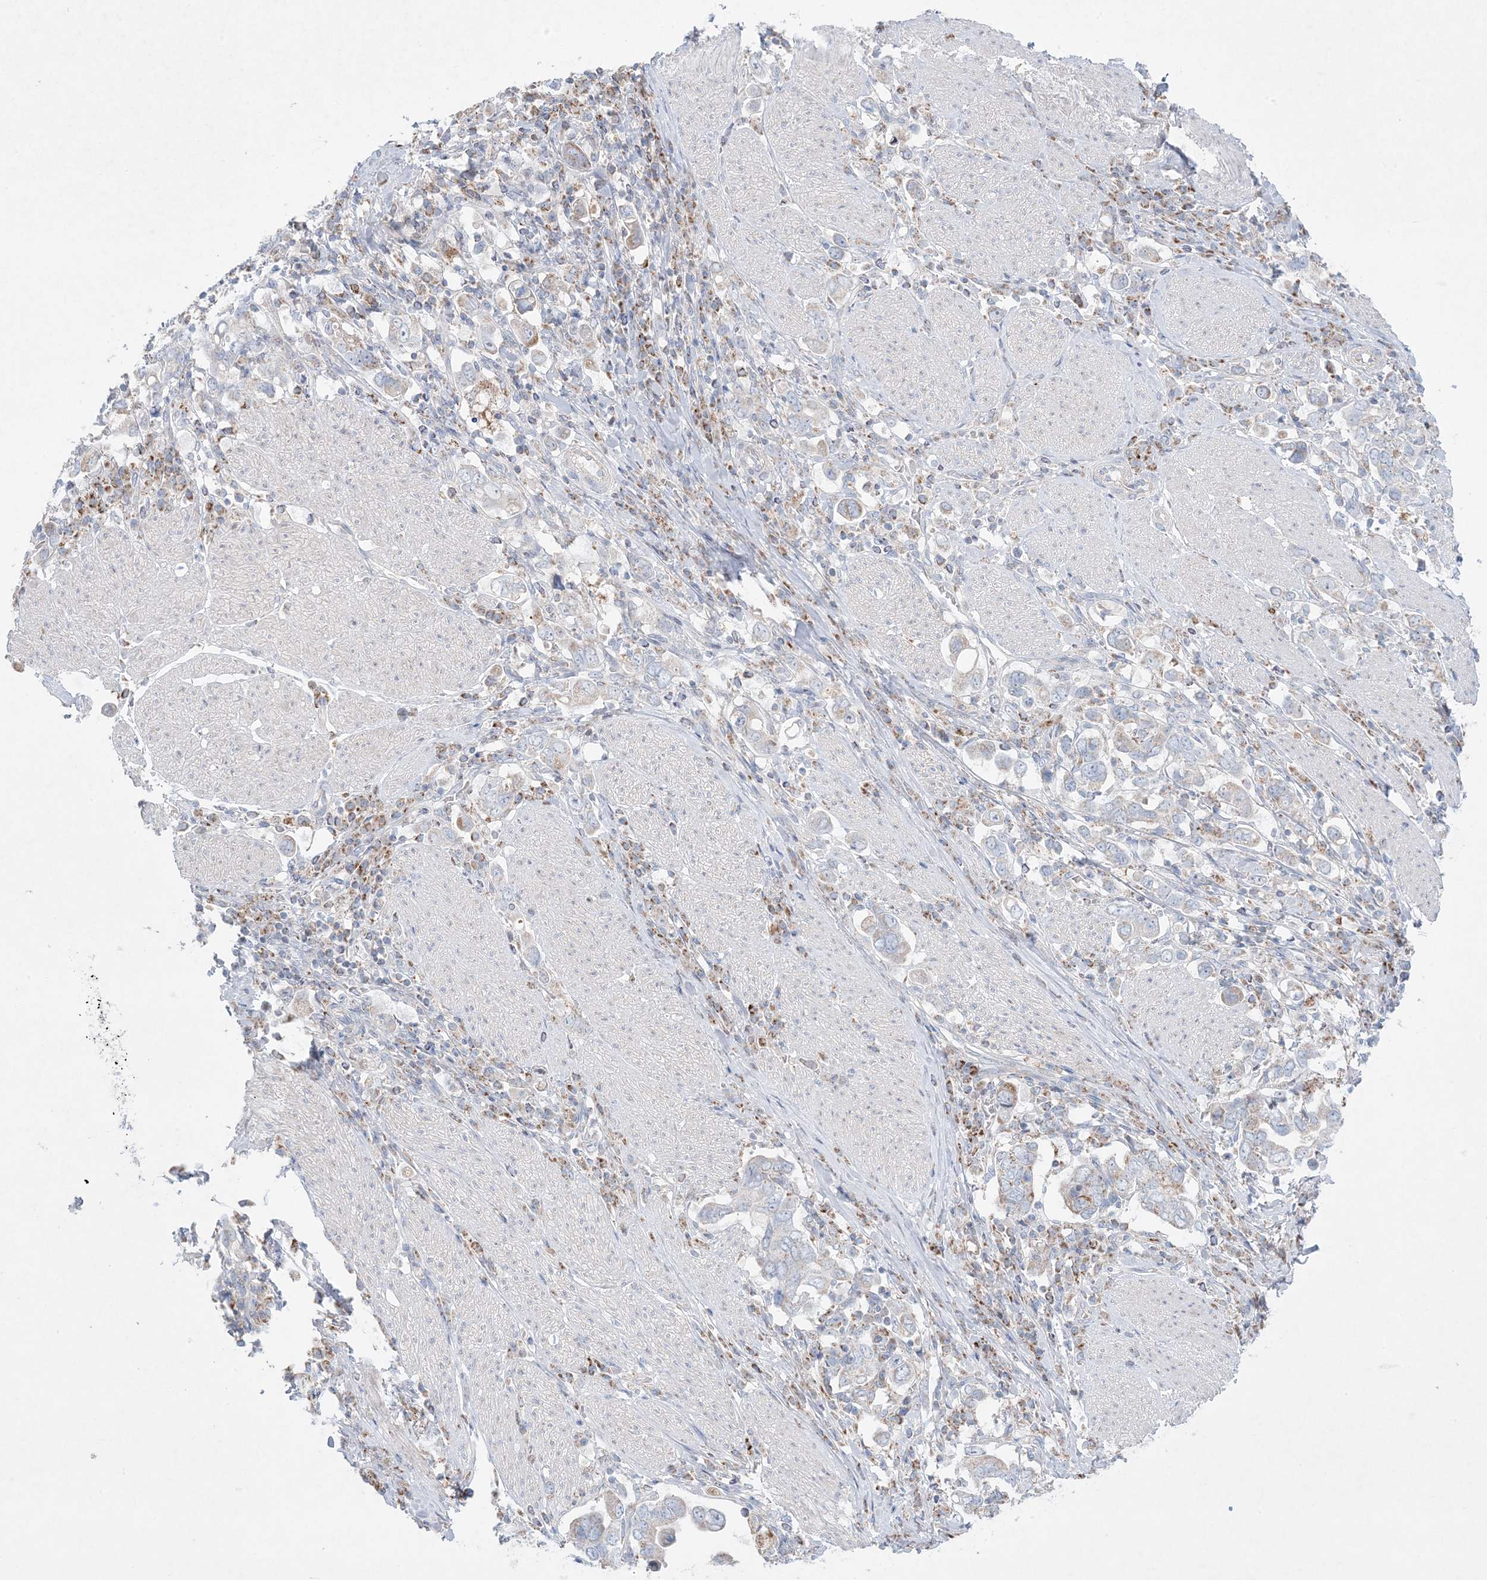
{"staining": {"intensity": "weak", "quantity": "<25%", "location": "cytoplasmic/membranous"}, "tissue": "stomach cancer", "cell_type": "Tumor cells", "image_type": "cancer", "snomed": [{"axis": "morphology", "description": "Adenocarcinoma, NOS"}, {"axis": "topography", "description": "Stomach, upper"}], "caption": "The IHC micrograph has no significant positivity in tumor cells of adenocarcinoma (stomach) tissue.", "gene": "KCTD6", "patient": {"sex": "male", "age": 62}}